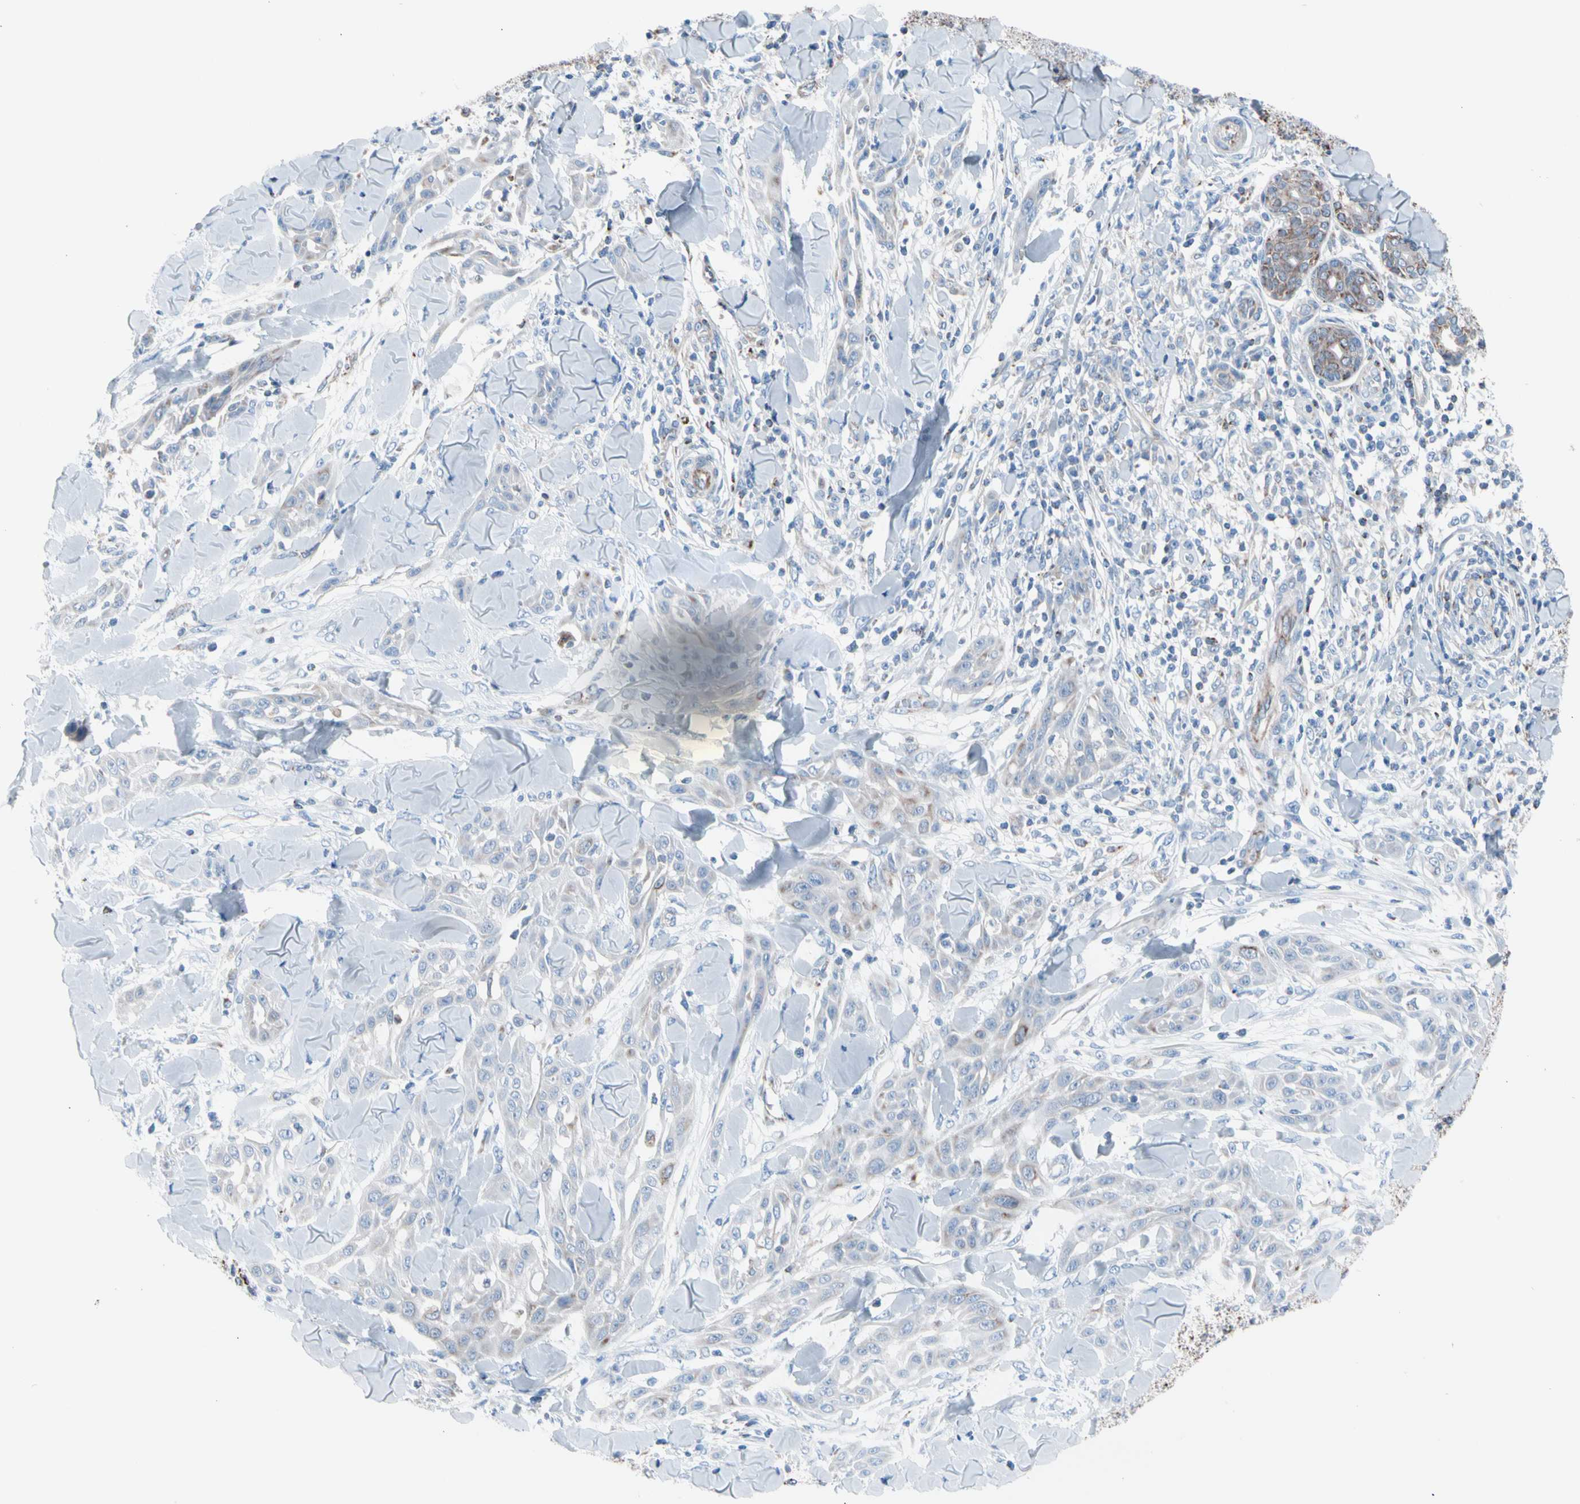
{"staining": {"intensity": "weak", "quantity": "<25%", "location": "cytoplasmic/membranous"}, "tissue": "skin cancer", "cell_type": "Tumor cells", "image_type": "cancer", "snomed": [{"axis": "morphology", "description": "Squamous cell carcinoma, NOS"}, {"axis": "topography", "description": "Skin"}], "caption": "DAB immunohistochemical staining of skin cancer reveals no significant positivity in tumor cells.", "gene": "HK1", "patient": {"sex": "male", "age": 24}}